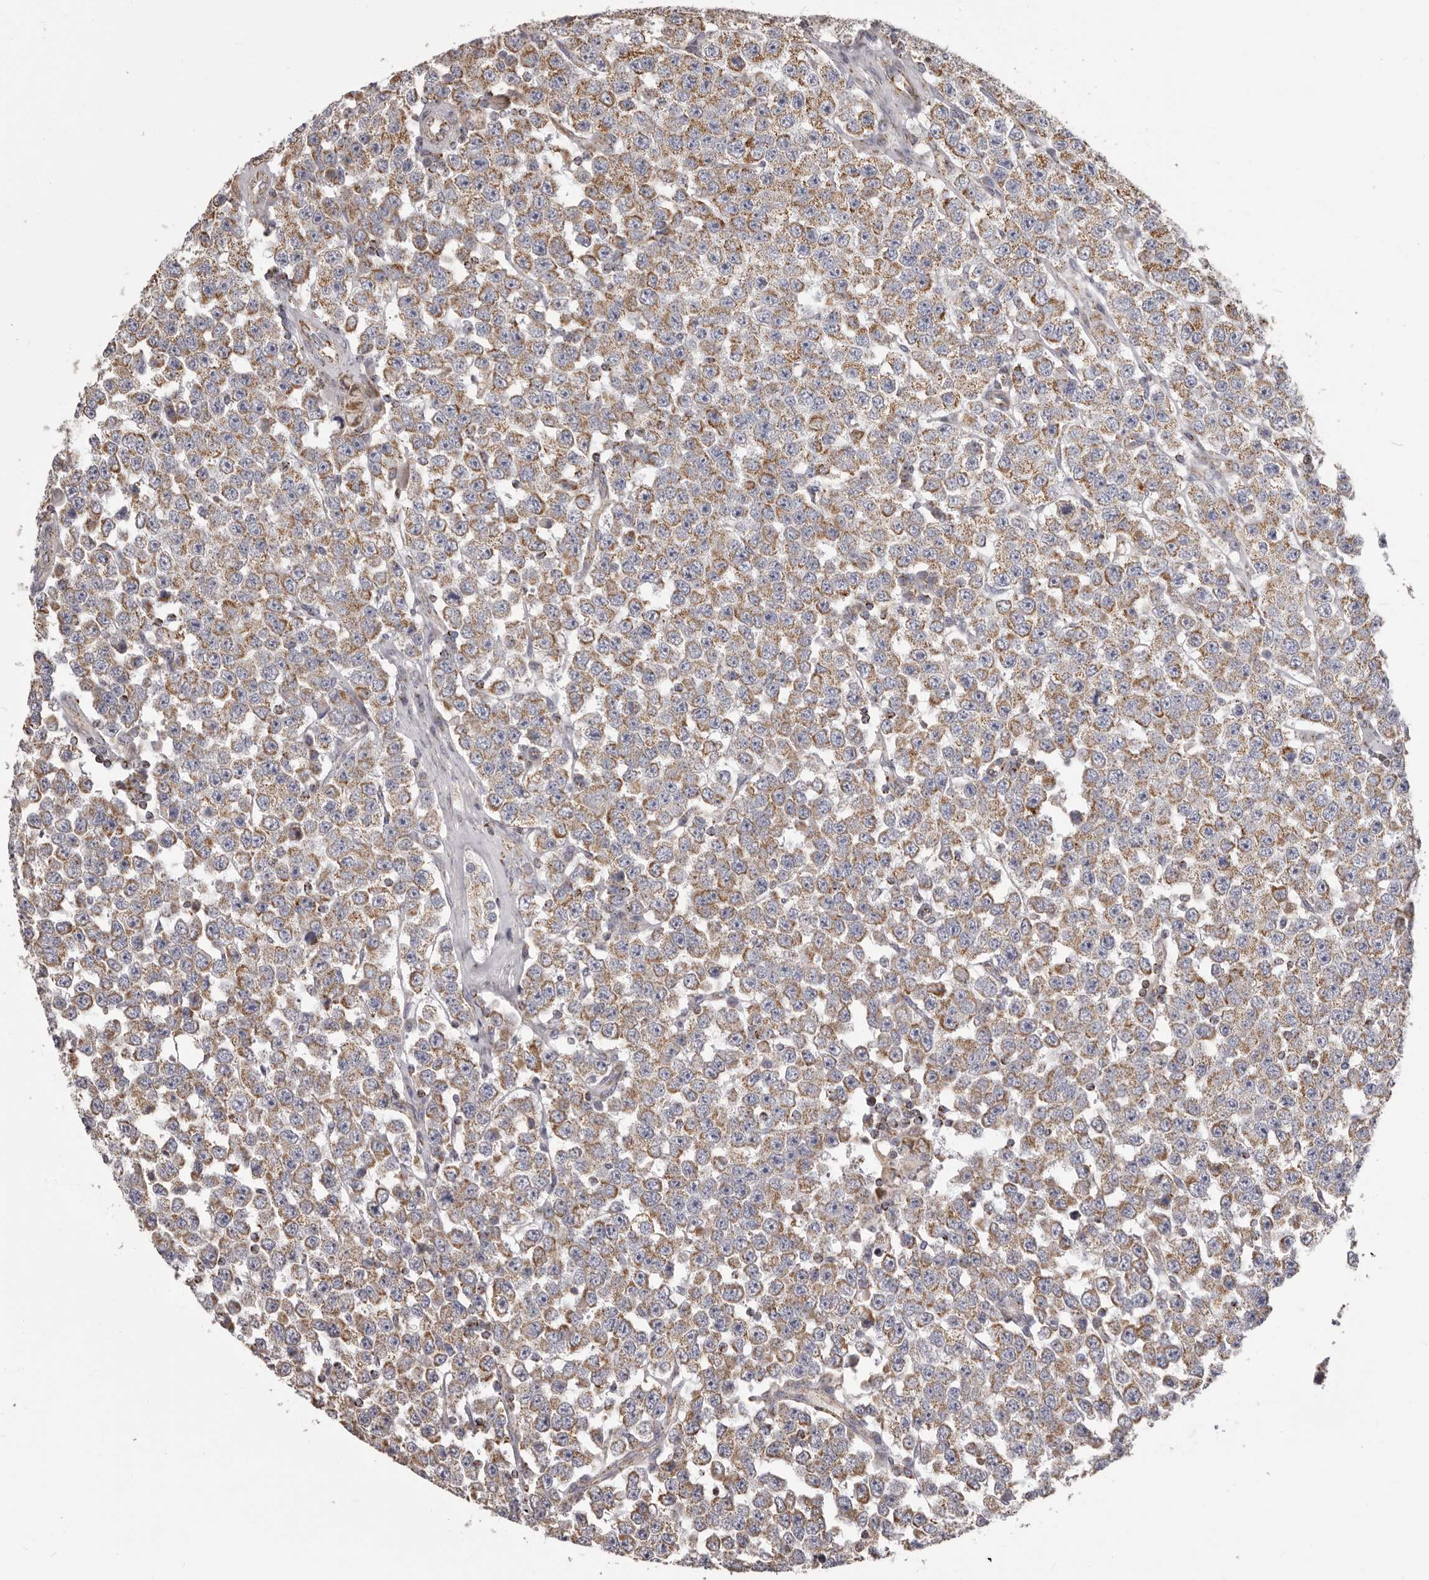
{"staining": {"intensity": "moderate", "quantity": ">75%", "location": "cytoplasmic/membranous"}, "tissue": "testis cancer", "cell_type": "Tumor cells", "image_type": "cancer", "snomed": [{"axis": "morphology", "description": "Seminoma, NOS"}, {"axis": "topography", "description": "Testis"}], "caption": "Immunohistochemistry (IHC) staining of testis cancer, which shows medium levels of moderate cytoplasmic/membranous positivity in approximately >75% of tumor cells indicating moderate cytoplasmic/membranous protein positivity. The staining was performed using DAB (brown) for protein detection and nuclei were counterstained in hematoxylin (blue).", "gene": "CHRM2", "patient": {"sex": "male", "age": 28}}